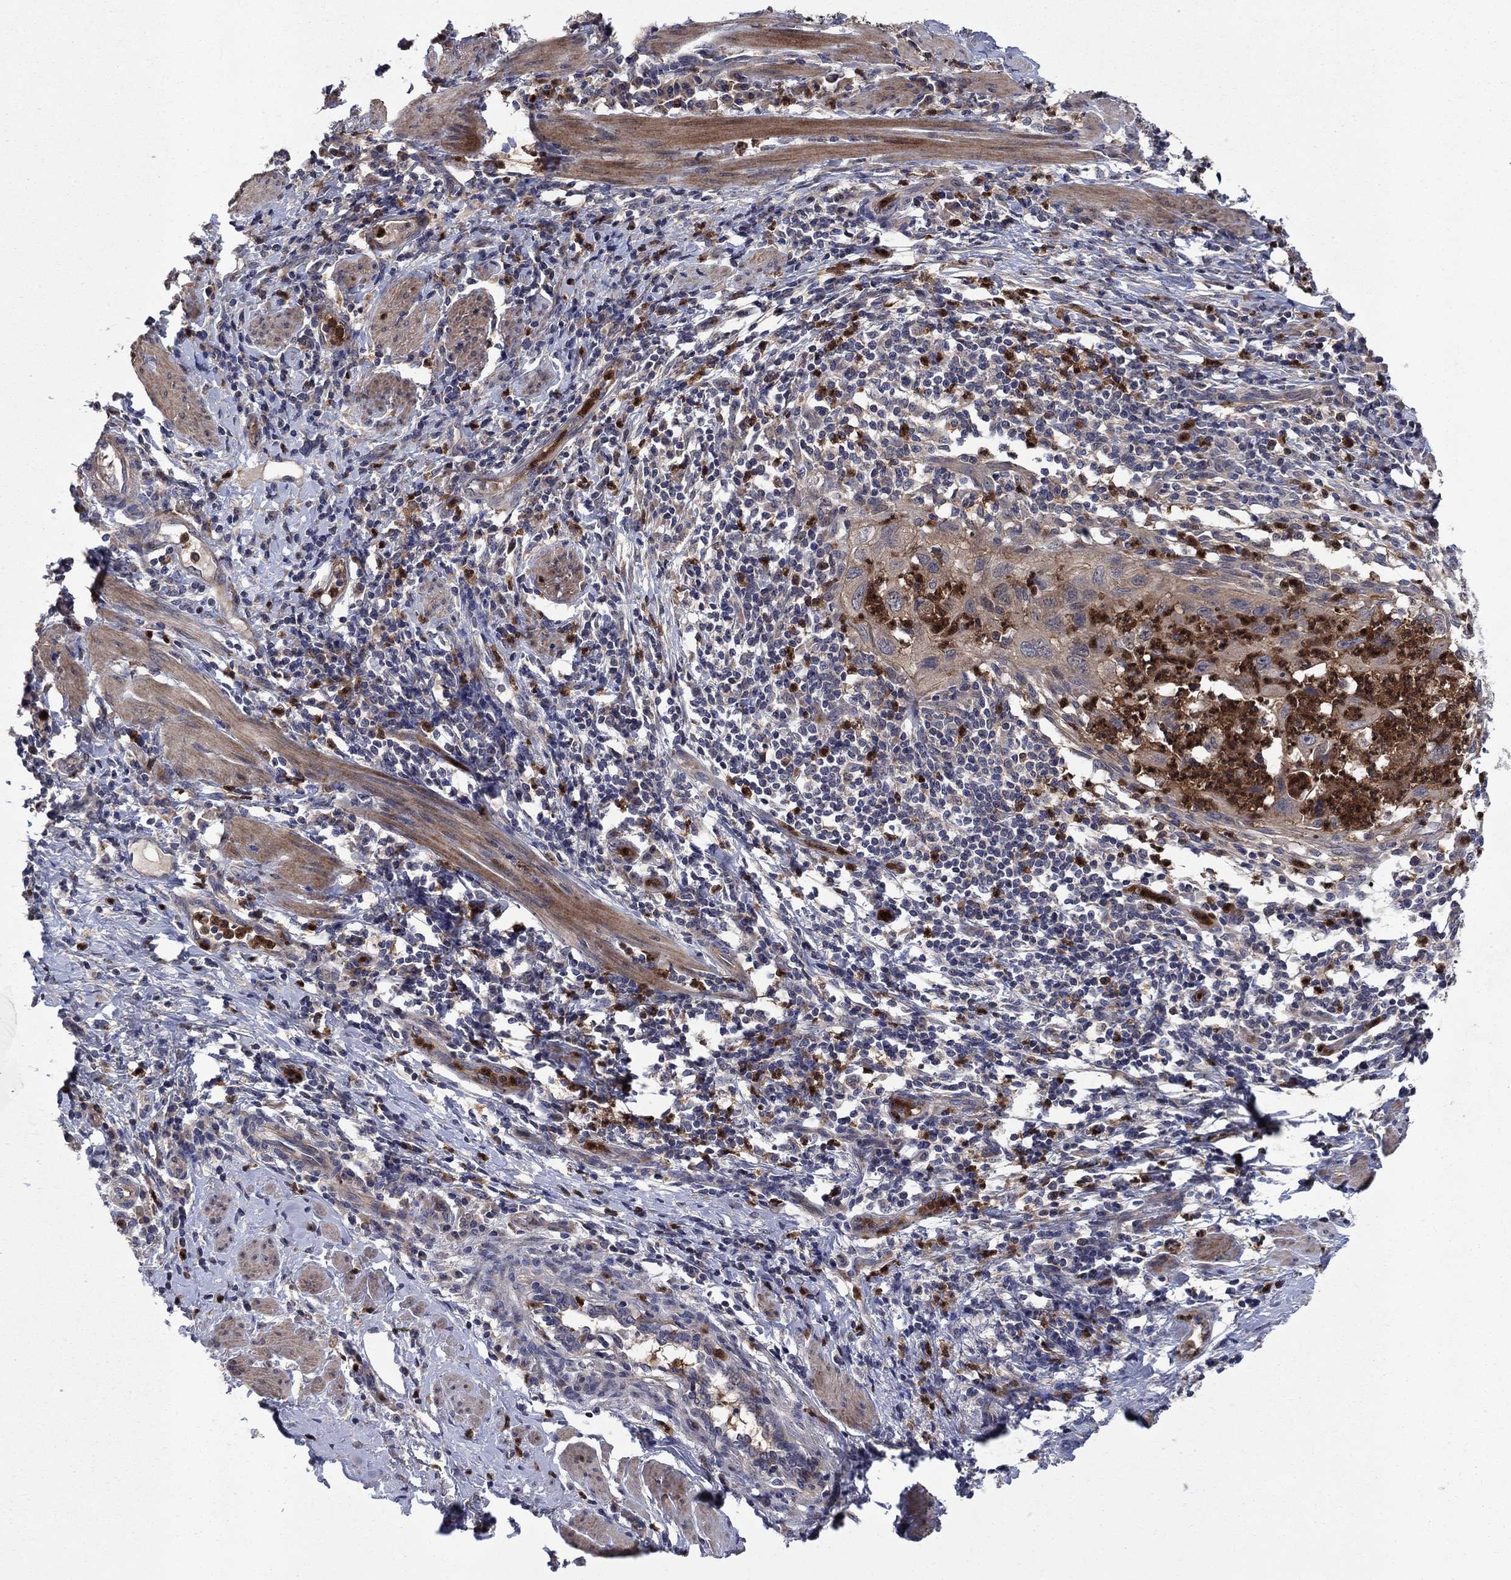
{"staining": {"intensity": "weak", "quantity": "25%-75%", "location": "cytoplasmic/membranous"}, "tissue": "cervical cancer", "cell_type": "Tumor cells", "image_type": "cancer", "snomed": [{"axis": "morphology", "description": "Squamous cell carcinoma, NOS"}, {"axis": "topography", "description": "Cervix"}], "caption": "DAB (3,3'-diaminobenzidine) immunohistochemical staining of human cervical cancer (squamous cell carcinoma) displays weak cytoplasmic/membranous protein staining in approximately 25%-75% of tumor cells.", "gene": "MSRB1", "patient": {"sex": "female", "age": 26}}